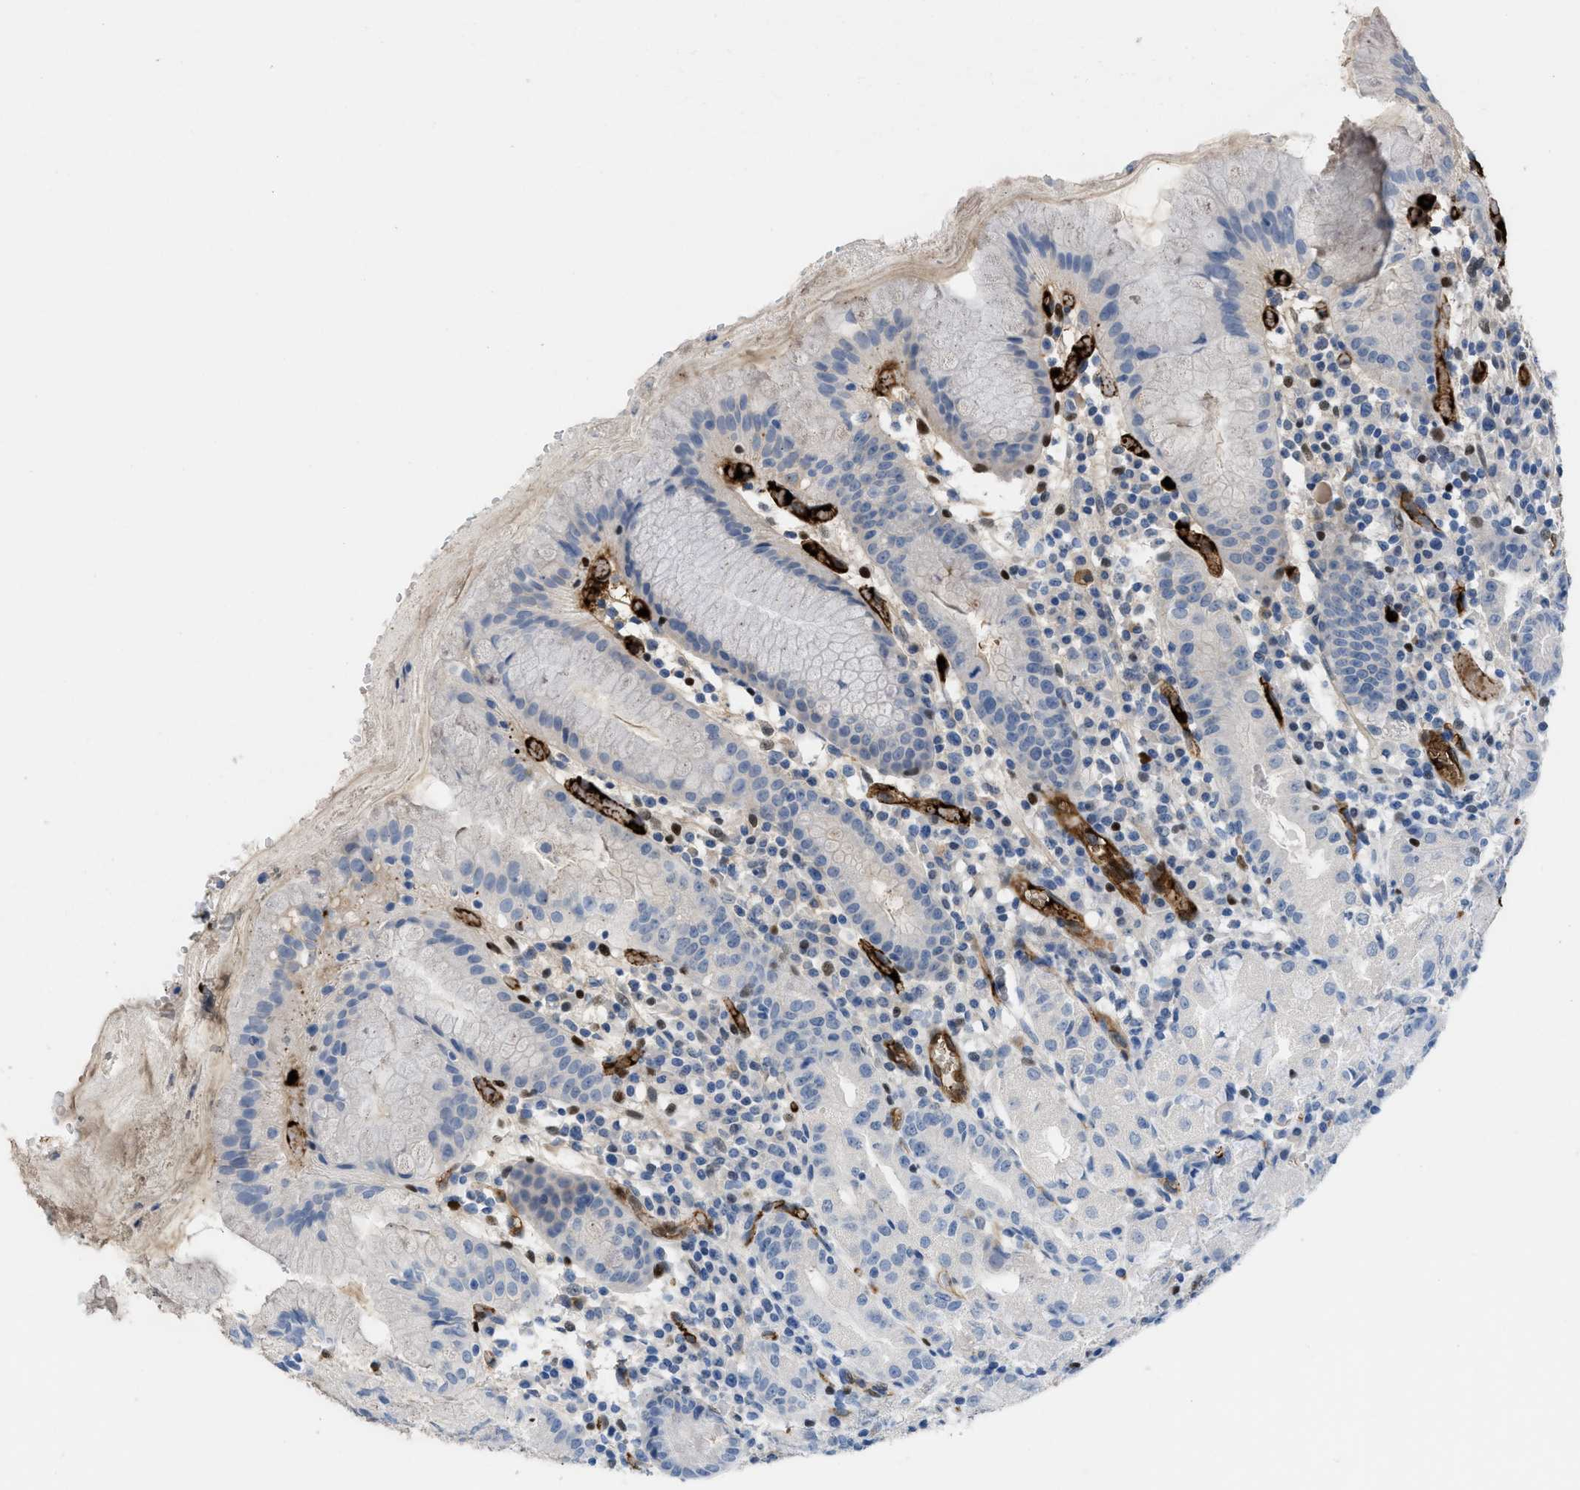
{"staining": {"intensity": "negative", "quantity": "none", "location": "none"}, "tissue": "stomach", "cell_type": "Glandular cells", "image_type": "normal", "snomed": [{"axis": "morphology", "description": "Normal tissue, NOS"}, {"axis": "topography", "description": "Stomach"}, {"axis": "topography", "description": "Stomach, lower"}], "caption": "Glandular cells show no significant protein positivity in benign stomach. (DAB (3,3'-diaminobenzidine) immunohistochemistry (IHC) with hematoxylin counter stain).", "gene": "LEF1", "patient": {"sex": "female", "age": 75}}